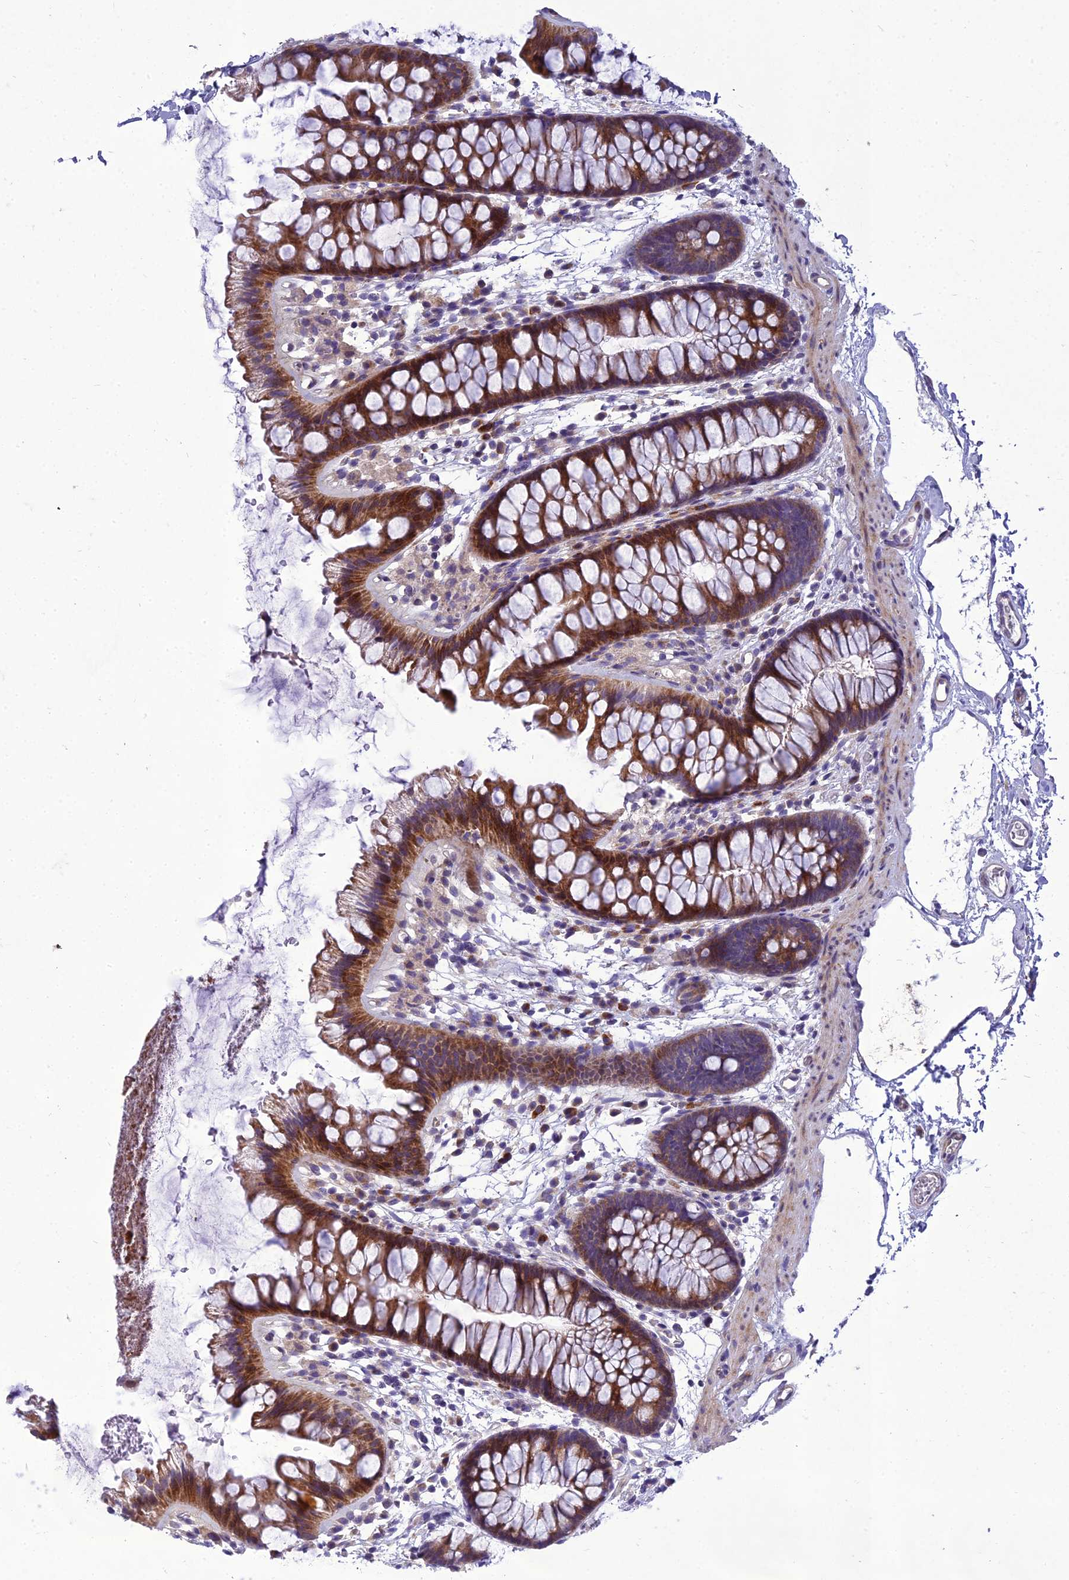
{"staining": {"intensity": "weak", "quantity": "25%-75%", "location": "cytoplasmic/membranous"}, "tissue": "colon", "cell_type": "Endothelial cells", "image_type": "normal", "snomed": [{"axis": "morphology", "description": "Normal tissue, NOS"}, {"axis": "topography", "description": "Colon"}], "caption": "The histopathology image exhibits immunohistochemical staining of normal colon. There is weak cytoplasmic/membranous staining is seen in approximately 25%-75% of endothelial cells.", "gene": "ADIPOR2", "patient": {"sex": "female", "age": 62}}